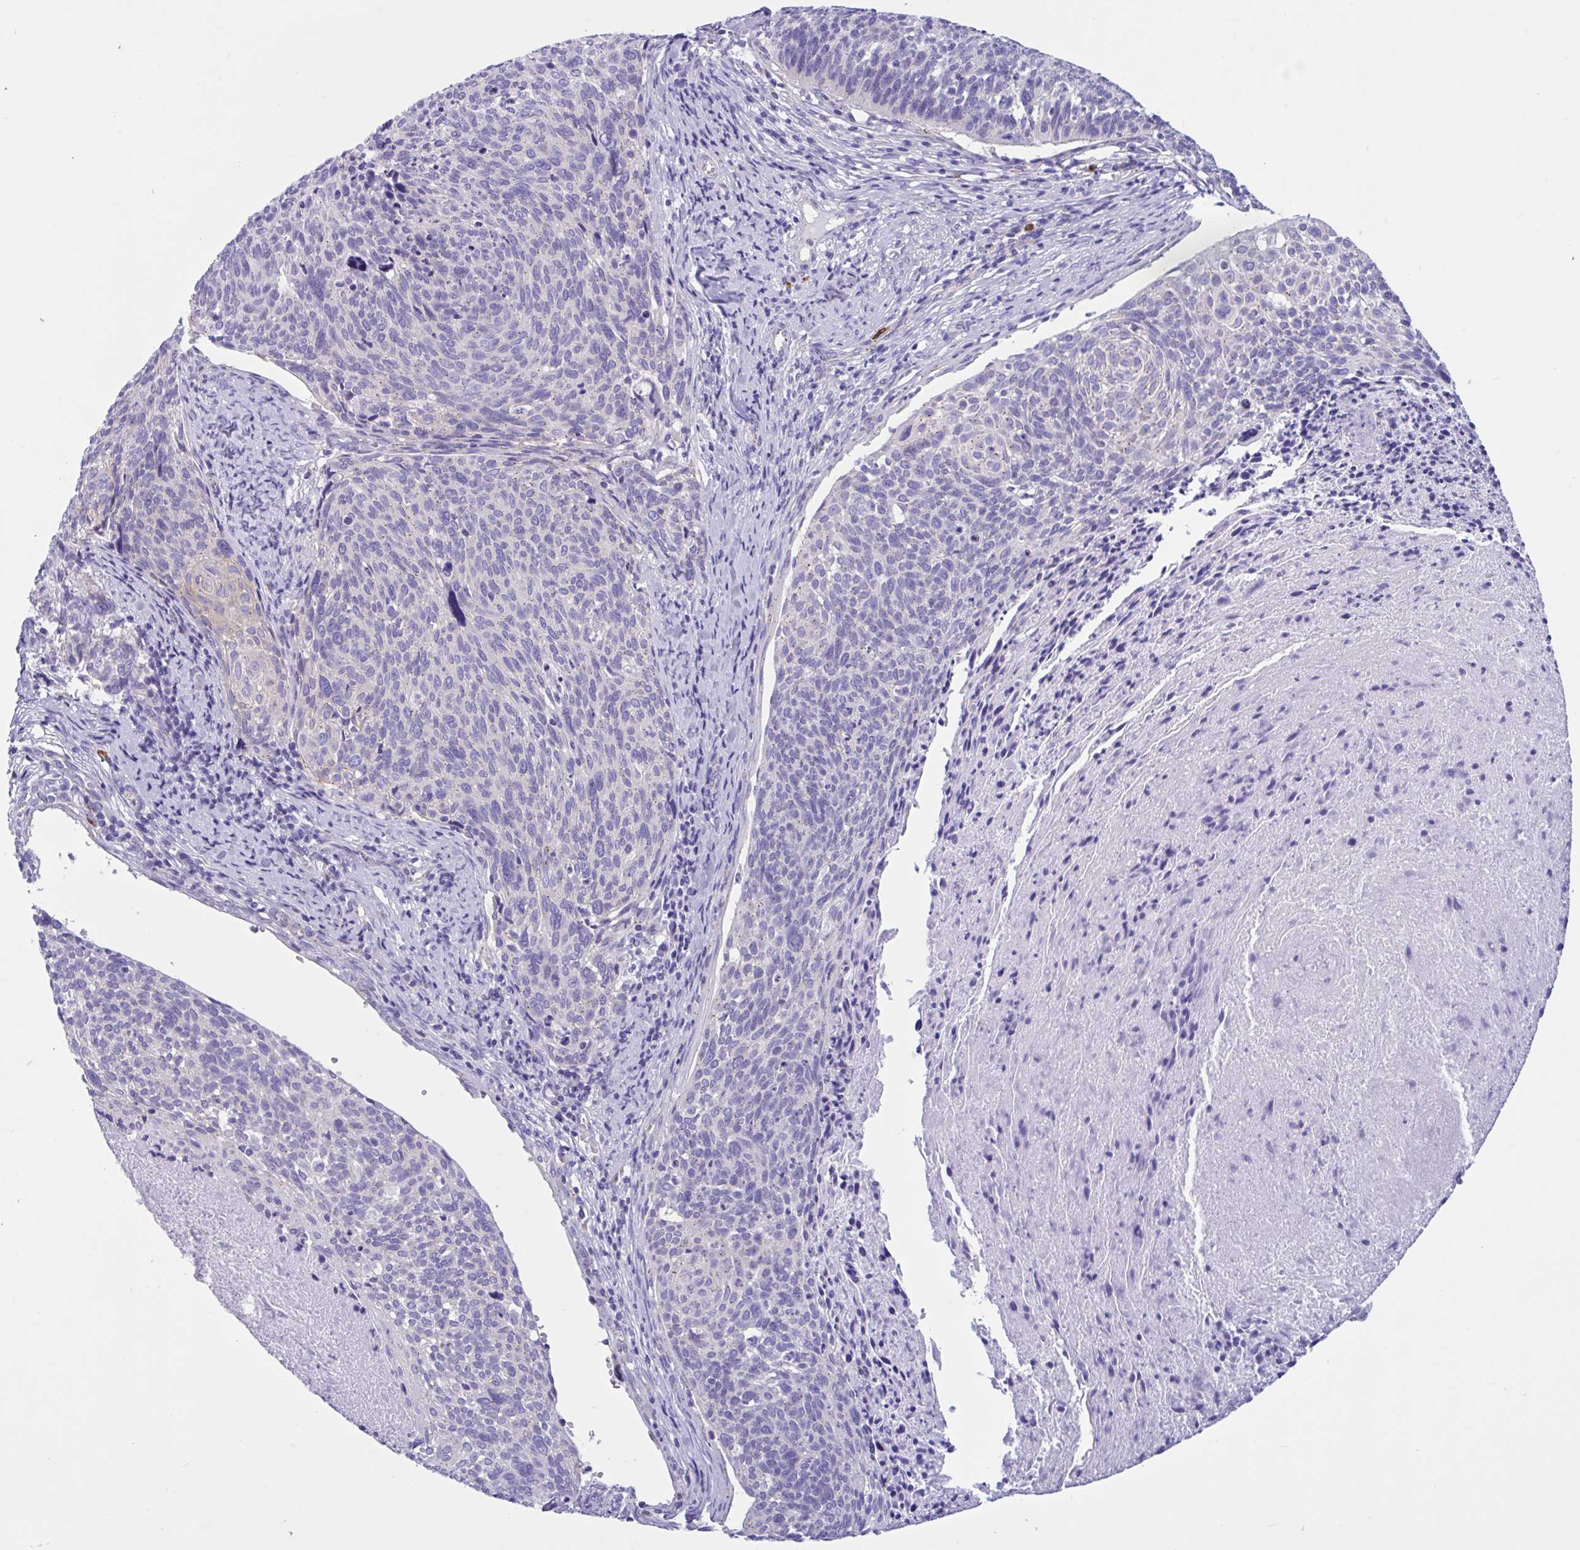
{"staining": {"intensity": "weak", "quantity": "<25%", "location": "cytoplasmic/membranous"}, "tissue": "cervical cancer", "cell_type": "Tumor cells", "image_type": "cancer", "snomed": [{"axis": "morphology", "description": "Squamous cell carcinoma, NOS"}, {"axis": "topography", "description": "Cervix"}], "caption": "This image is of cervical cancer (squamous cell carcinoma) stained with immunohistochemistry (IHC) to label a protein in brown with the nuclei are counter-stained blue. There is no expression in tumor cells.", "gene": "RNASE3", "patient": {"sex": "female", "age": 49}}